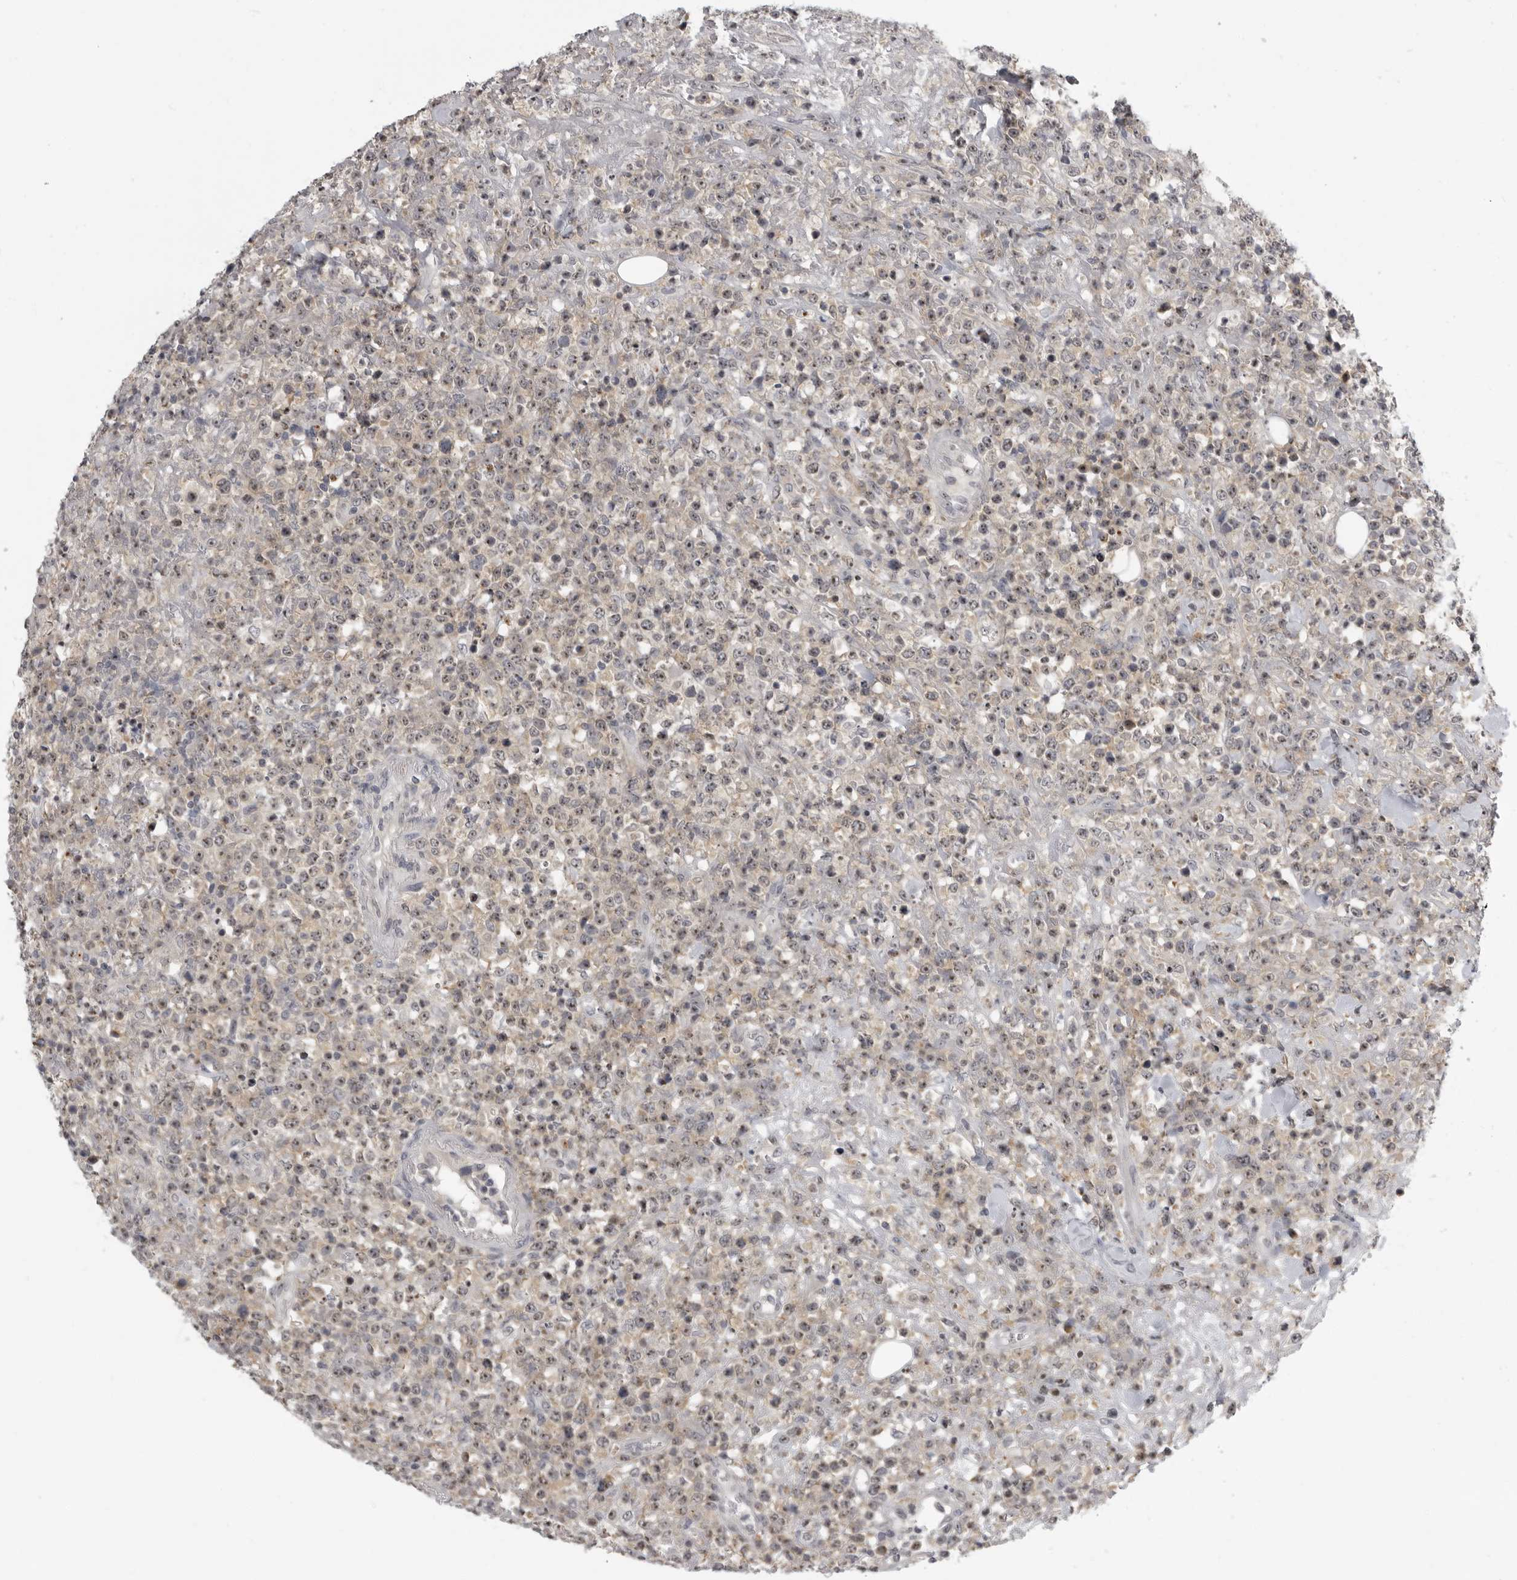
{"staining": {"intensity": "negative", "quantity": "none", "location": "none"}, "tissue": "lymphoma", "cell_type": "Tumor cells", "image_type": "cancer", "snomed": [{"axis": "morphology", "description": "Malignant lymphoma, non-Hodgkin's type, High grade"}, {"axis": "topography", "description": "Colon"}], "caption": "A histopathology image of human lymphoma is negative for staining in tumor cells.", "gene": "MRTO4", "patient": {"sex": "female", "age": 53}}